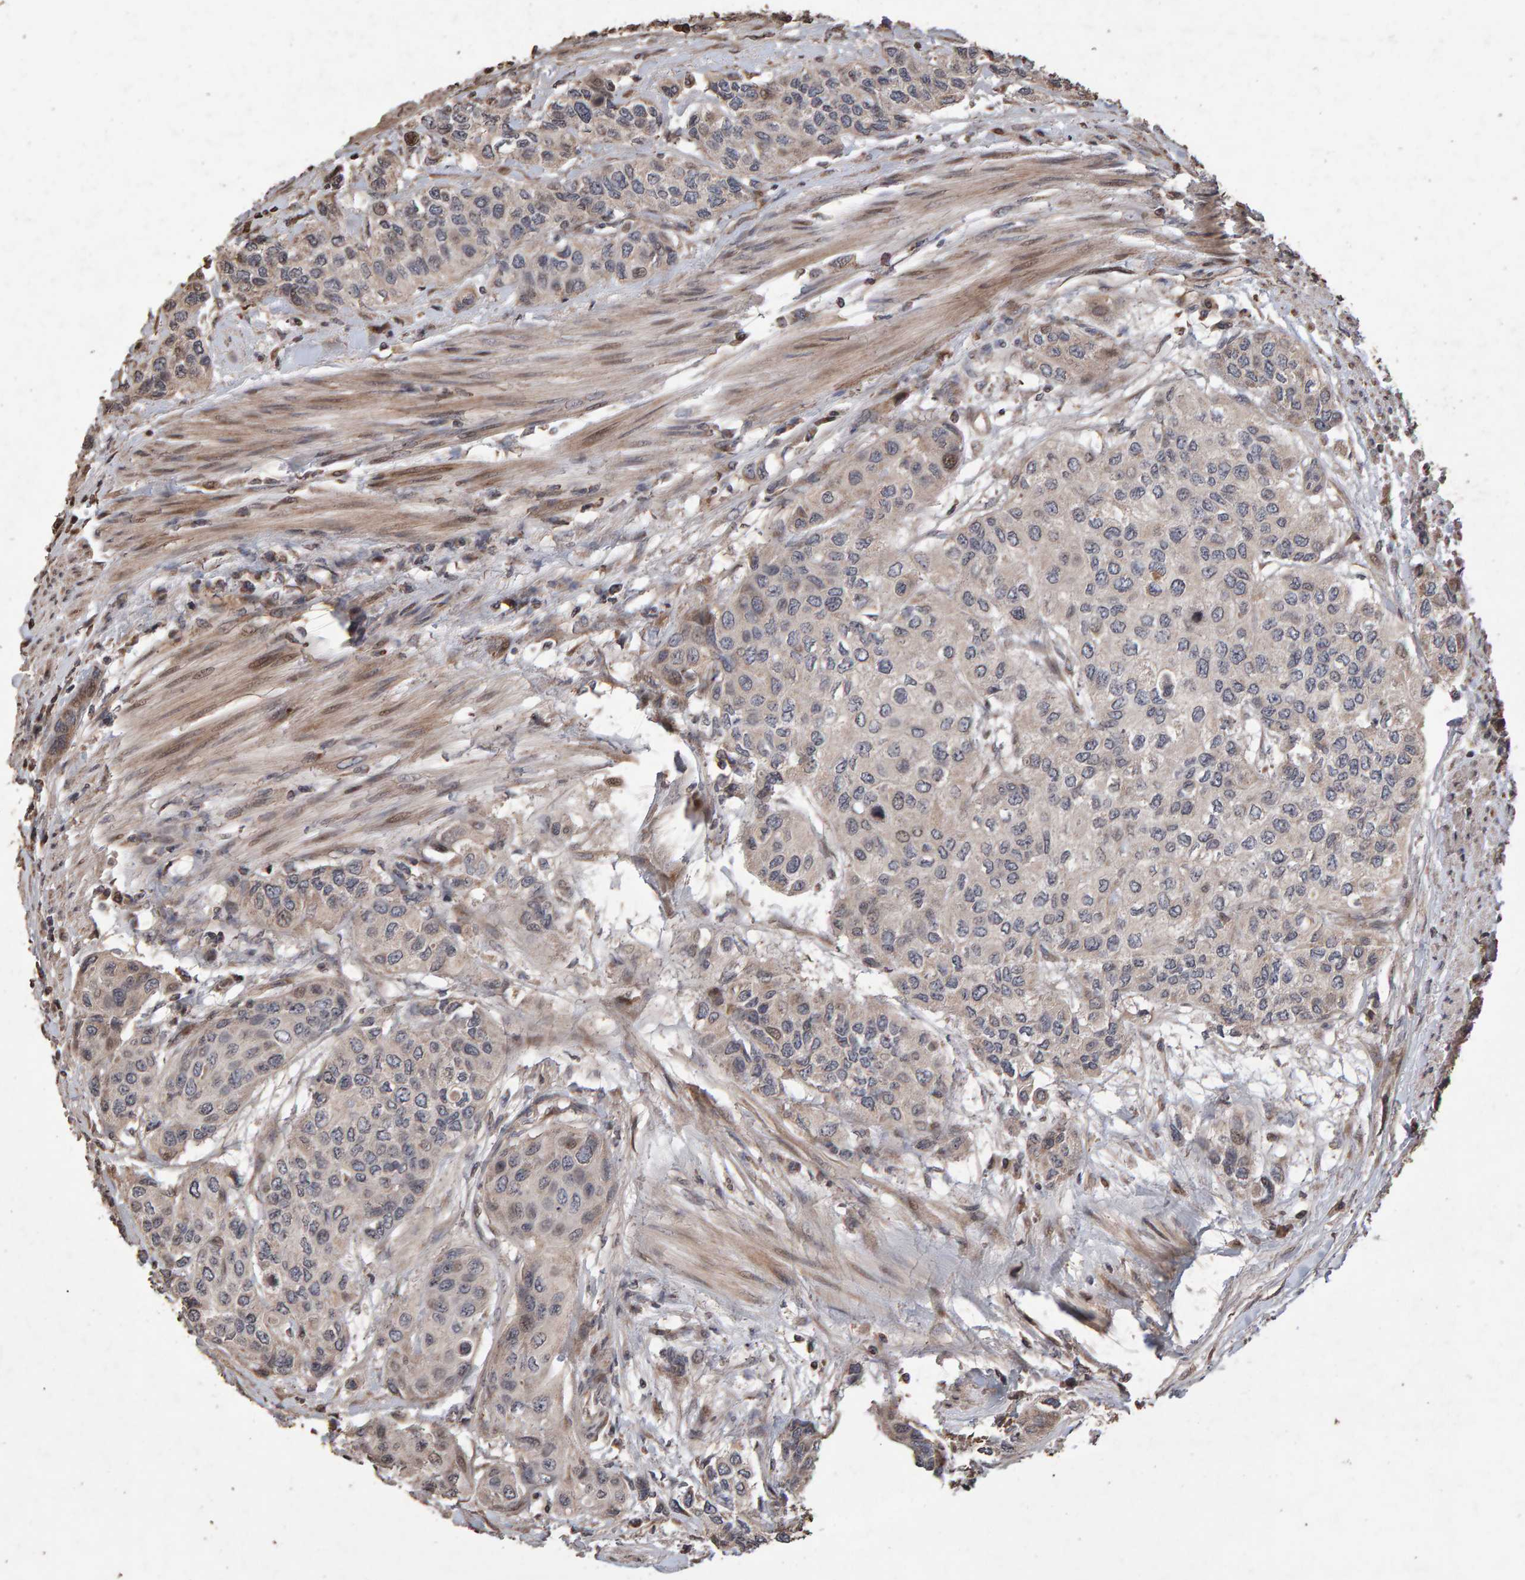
{"staining": {"intensity": "negative", "quantity": "none", "location": "none"}, "tissue": "urothelial cancer", "cell_type": "Tumor cells", "image_type": "cancer", "snomed": [{"axis": "morphology", "description": "Urothelial carcinoma, High grade"}, {"axis": "topography", "description": "Urinary bladder"}], "caption": "Immunohistochemistry (IHC) of human urothelial cancer displays no positivity in tumor cells.", "gene": "OSBP2", "patient": {"sex": "female", "age": 56}}